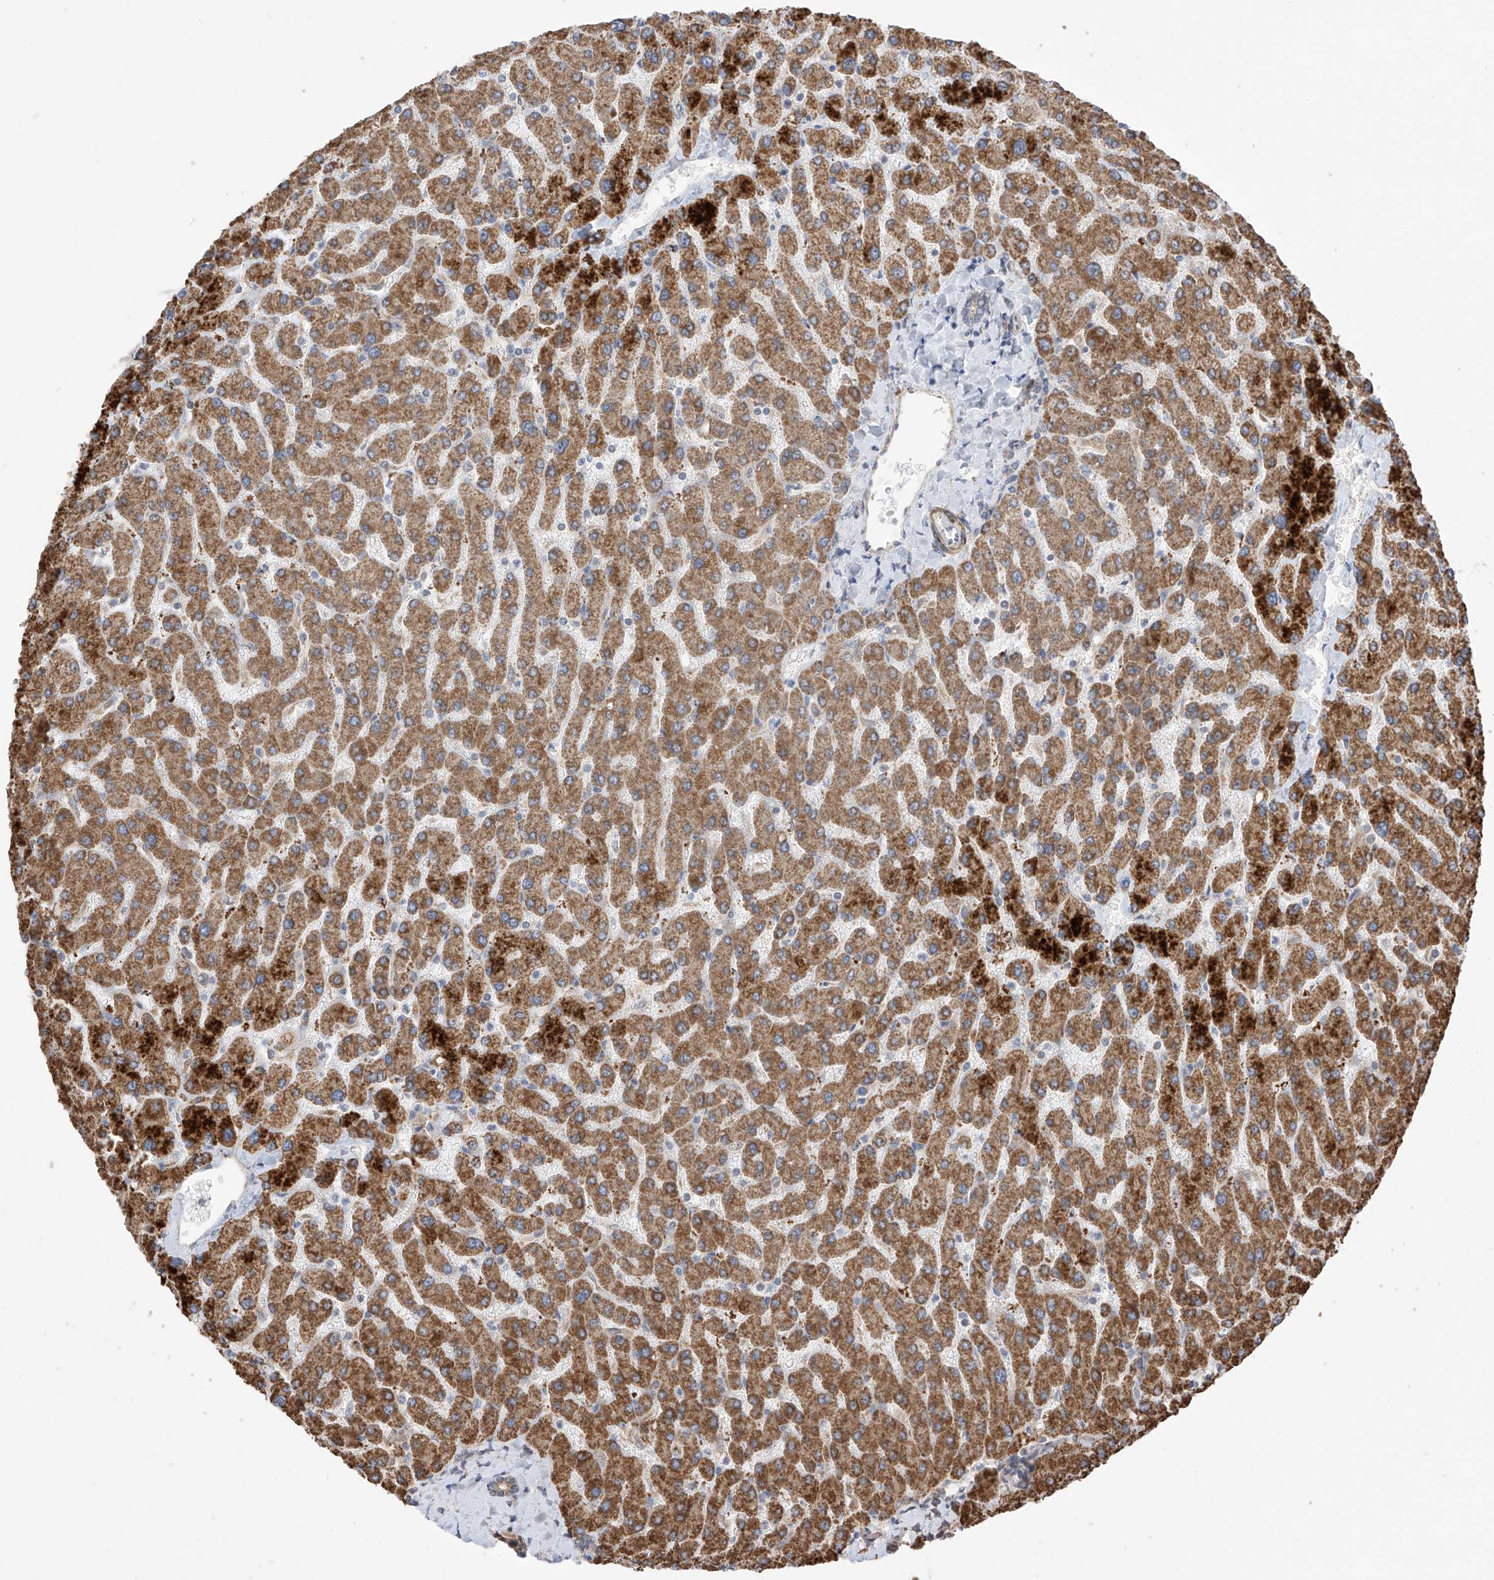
{"staining": {"intensity": "negative", "quantity": "none", "location": "none"}, "tissue": "liver", "cell_type": "Cholangiocytes", "image_type": "normal", "snomed": [{"axis": "morphology", "description": "Normal tissue, NOS"}, {"axis": "topography", "description": "Liver"}], "caption": "The histopathology image exhibits no staining of cholangiocytes in benign liver. The staining was performed using DAB (3,3'-diaminobenzidine) to visualize the protein expression in brown, while the nuclei were stained in blue with hematoxylin (Magnification: 20x).", "gene": "LATS1", "patient": {"sex": "male", "age": 55}}